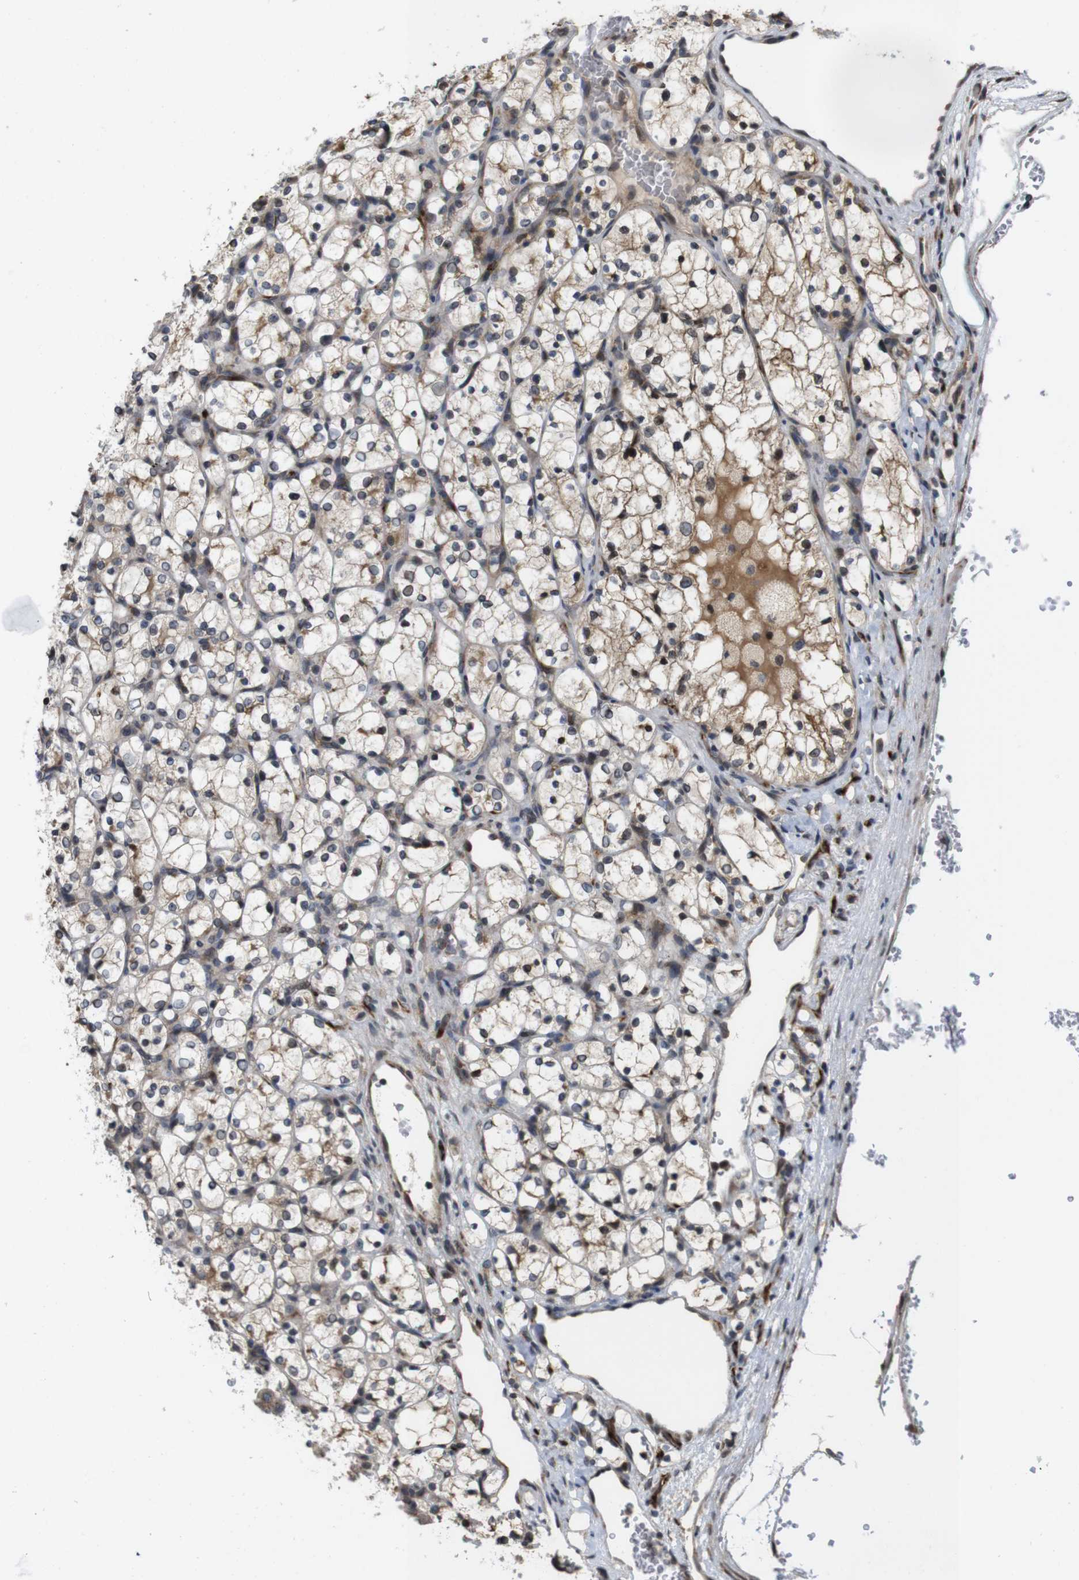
{"staining": {"intensity": "weak", "quantity": "25%-75%", "location": "cytoplasmic/membranous"}, "tissue": "renal cancer", "cell_type": "Tumor cells", "image_type": "cancer", "snomed": [{"axis": "morphology", "description": "Adenocarcinoma, NOS"}, {"axis": "topography", "description": "Kidney"}], "caption": "Brown immunohistochemical staining in adenocarcinoma (renal) shows weak cytoplasmic/membranous positivity in approximately 25%-75% of tumor cells.", "gene": "EFCAB14", "patient": {"sex": "female", "age": 69}}